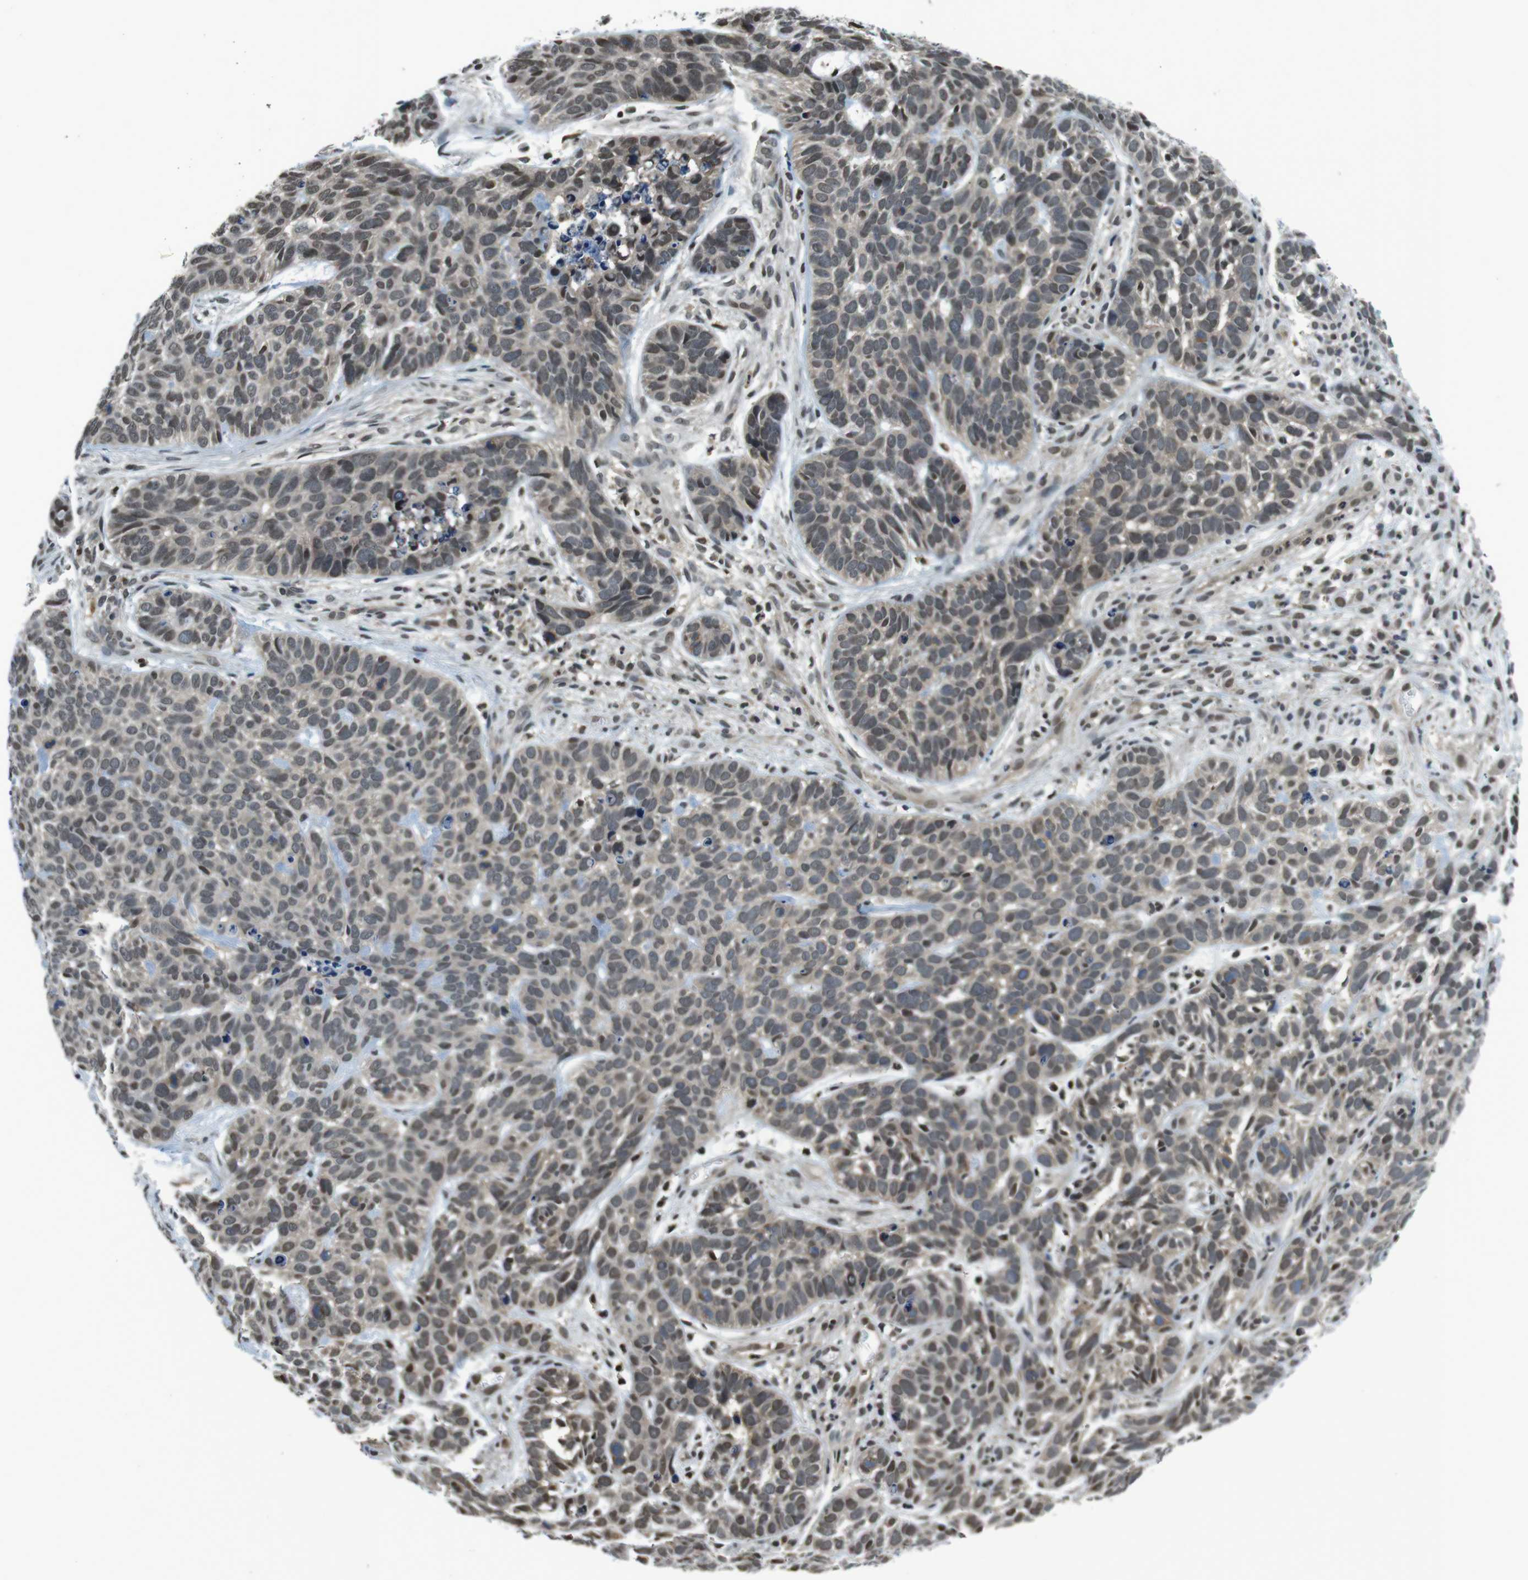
{"staining": {"intensity": "weak", "quantity": "25%-75%", "location": "cytoplasmic/membranous,nuclear"}, "tissue": "skin cancer", "cell_type": "Tumor cells", "image_type": "cancer", "snomed": [{"axis": "morphology", "description": "Basal cell carcinoma"}, {"axis": "topography", "description": "Skin"}], "caption": "Immunohistochemistry (IHC) image of human skin cancer (basal cell carcinoma) stained for a protein (brown), which exhibits low levels of weak cytoplasmic/membranous and nuclear staining in about 25%-75% of tumor cells.", "gene": "NEK4", "patient": {"sex": "male", "age": 87}}